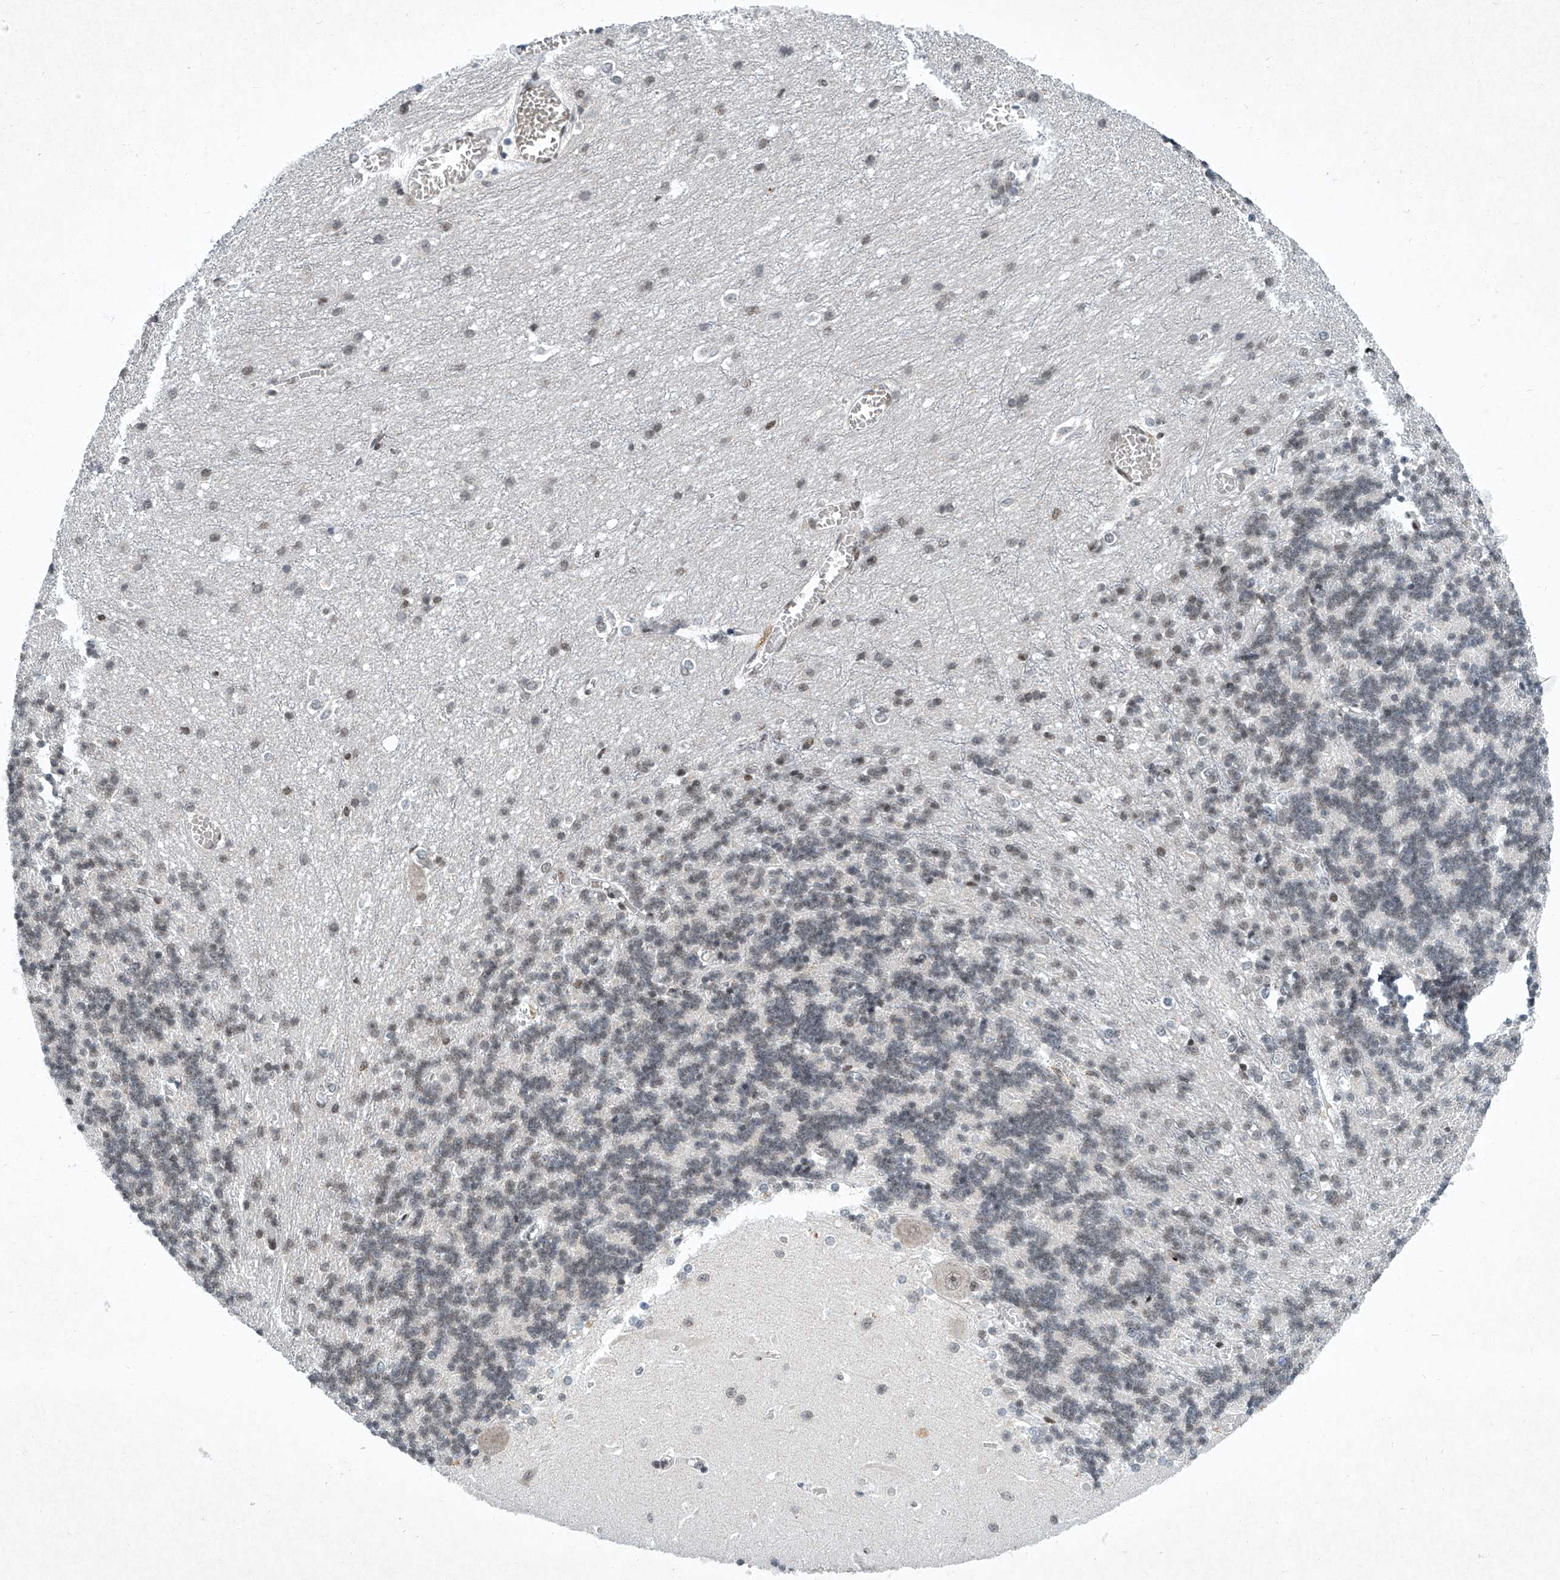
{"staining": {"intensity": "weak", "quantity": "25%-75%", "location": "nuclear"}, "tissue": "cerebellum", "cell_type": "Cells in granular layer", "image_type": "normal", "snomed": [{"axis": "morphology", "description": "Normal tissue, NOS"}, {"axis": "topography", "description": "Cerebellum"}], "caption": "High-magnification brightfield microscopy of benign cerebellum stained with DAB (3,3'-diaminobenzidine) (brown) and counterstained with hematoxylin (blue). cells in granular layer exhibit weak nuclear expression is identified in approximately25%-75% of cells.", "gene": "TFDP1", "patient": {"sex": "male", "age": 37}}